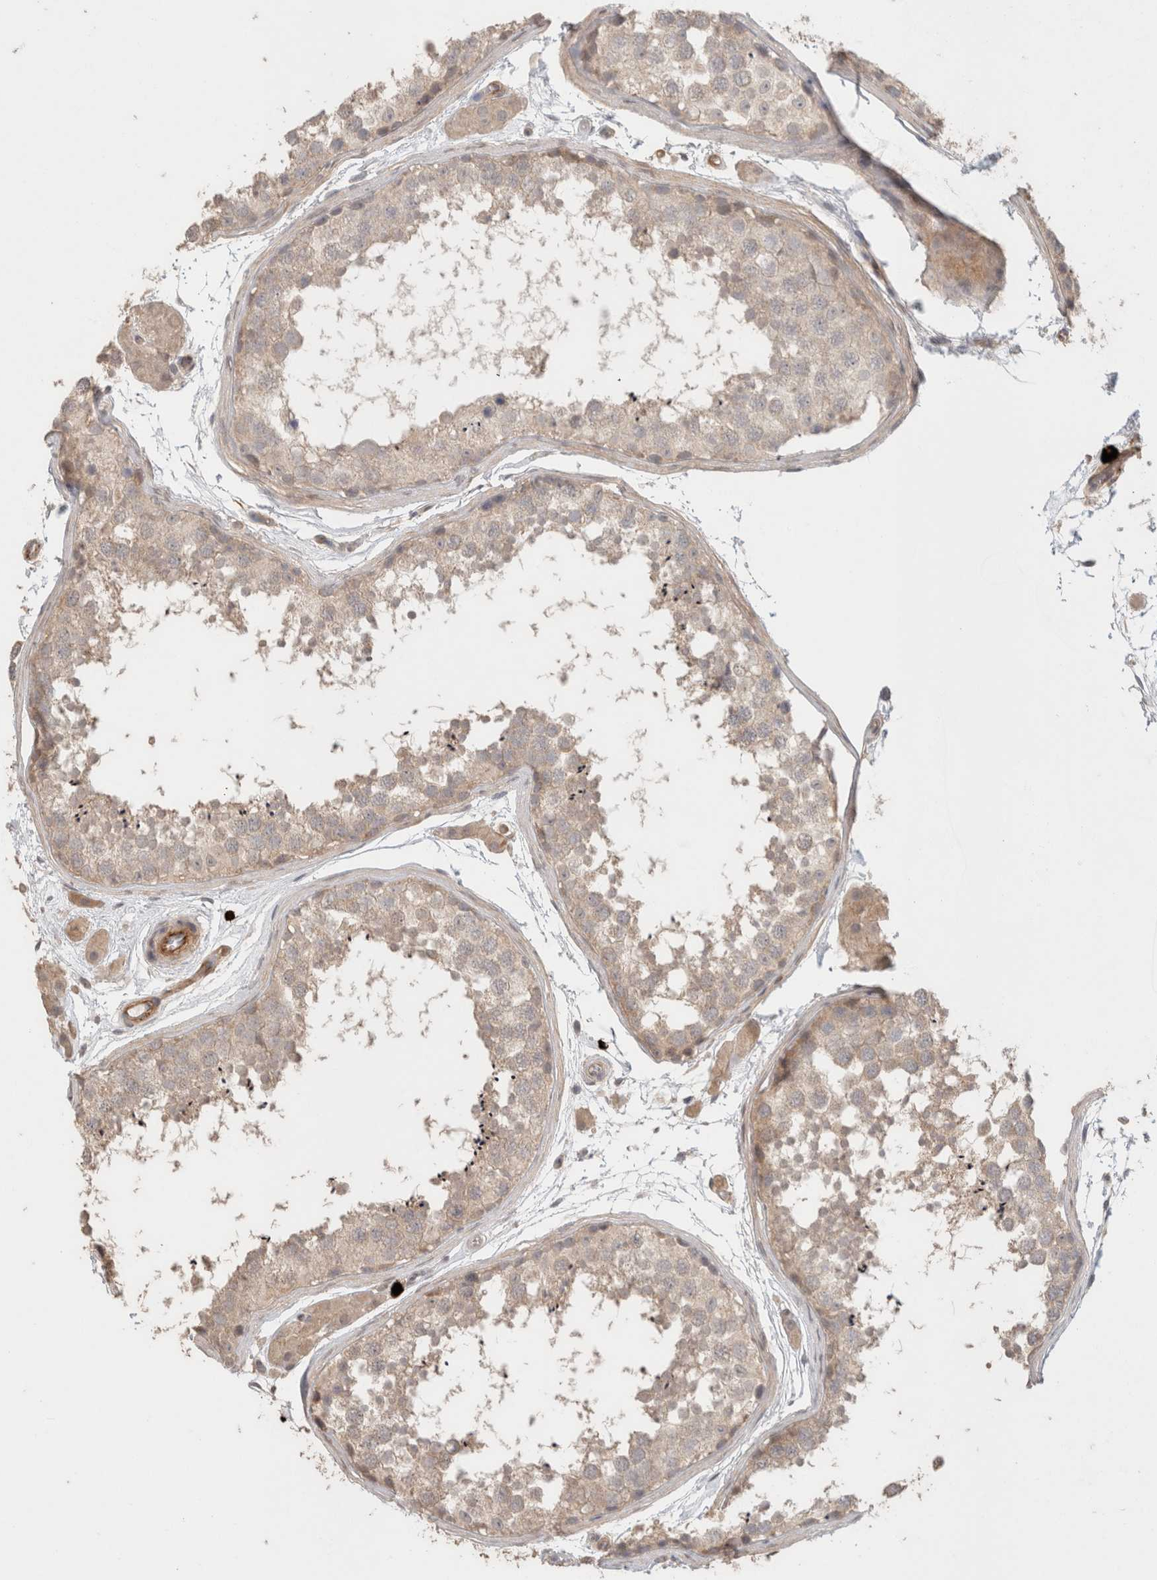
{"staining": {"intensity": "weak", "quantity": ">75%", "location": "cytoplasmic/membranous"}, "tissue": "testis", "cell_type": "Cells in seminiferous ducts", "image_type": "normal", "snomed": [{"axis": "morphology", "description": "Normal tissue, NOS"}, {"axis": "topography", "description": "Testis"}], "caption": "A high-resolution micrograph shows immunohistochemistry staining of benign testis, which shows weak cytoplasmic/membranous expression in approximately >75% of cells in seminiferous ducts.", "gene": "HSPG2", "patient": {"sex": "male", "age": 56}}